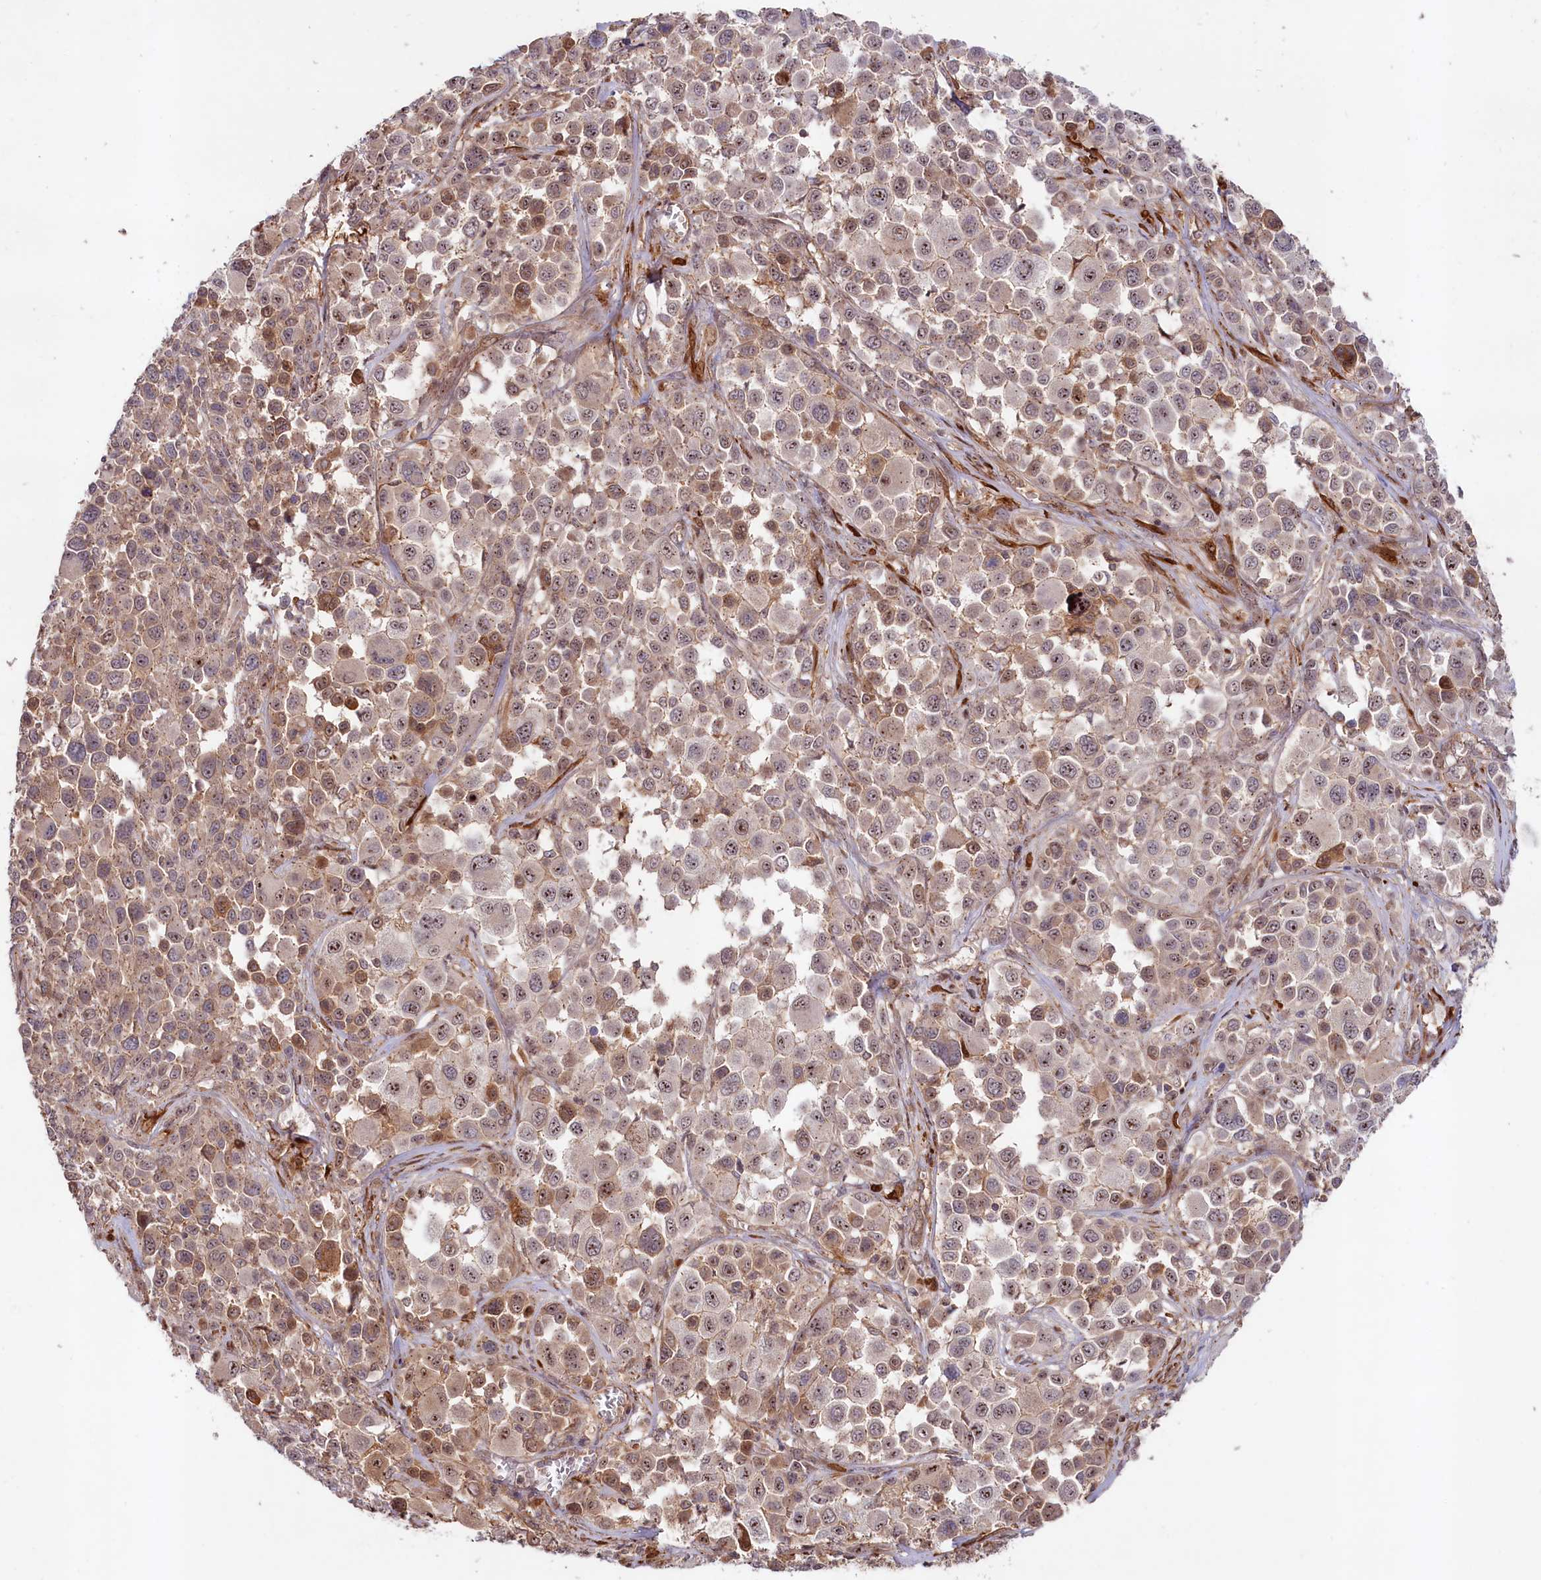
{"staining": {"intensity": "moderate", "quantity": "25%-75%", "location": "cytoplasmic/membranous,nuclear"}, "tissue": "melanoma", "cell_type": "Tumor cells", "image_type": "cancer", "snomed": [{"axis": "morphology", "description": "Malignant melanoma, NOS"}, {"axis": "topography", "description": "Skin of trunk"}], "caption": "The immunohistochemical stain highlights moderate cytoplasmic/membranous and nuclear positivity in tumor cells of malignant melanoma tissue.", "gene": "NEDD1", "patient": {"sex": "male", "age": 71}}